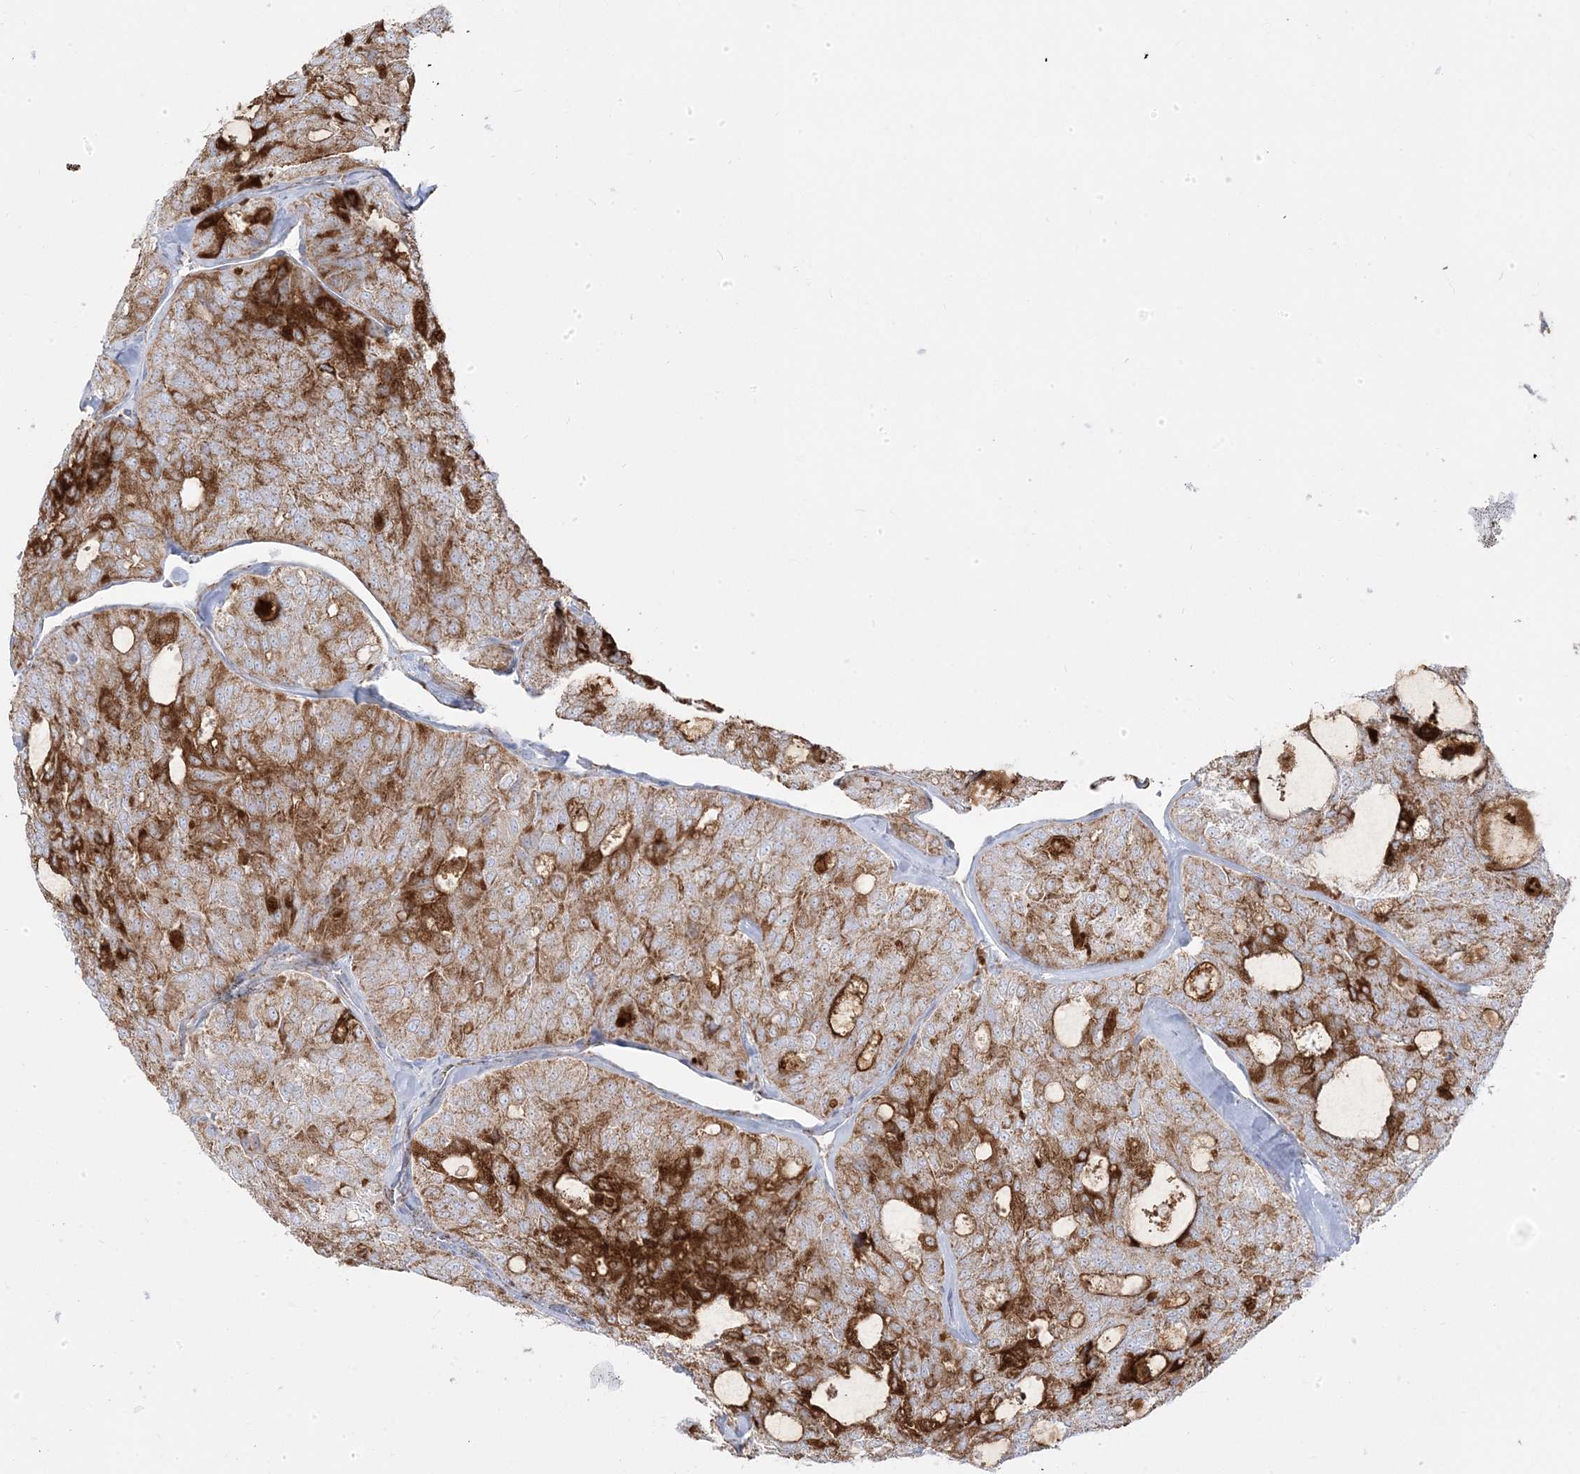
{"staining": {"intensity": "moderate", "quantity": ">75%", "location": "cytoplasmic/membranous"}, "tissue": "thyroid cancer", "cell_type": "Tumor cells", "image_type": "cancer", "snomed": [{"axis": "morphology", "description": "Follicular adenoma carcinoma, NOS"}, {"axis": "topography", "description": "Thyroid gland"}], "caption": "There is medium levels of moderate cytoplasmic/membranous expression in tumor cells of thyroid follicular adenoma carcinoma, as demonstrated by immunohistochemical staining (brown color).", "gene": "PCCB", "patient": {"sex": "male", "age": 75}}